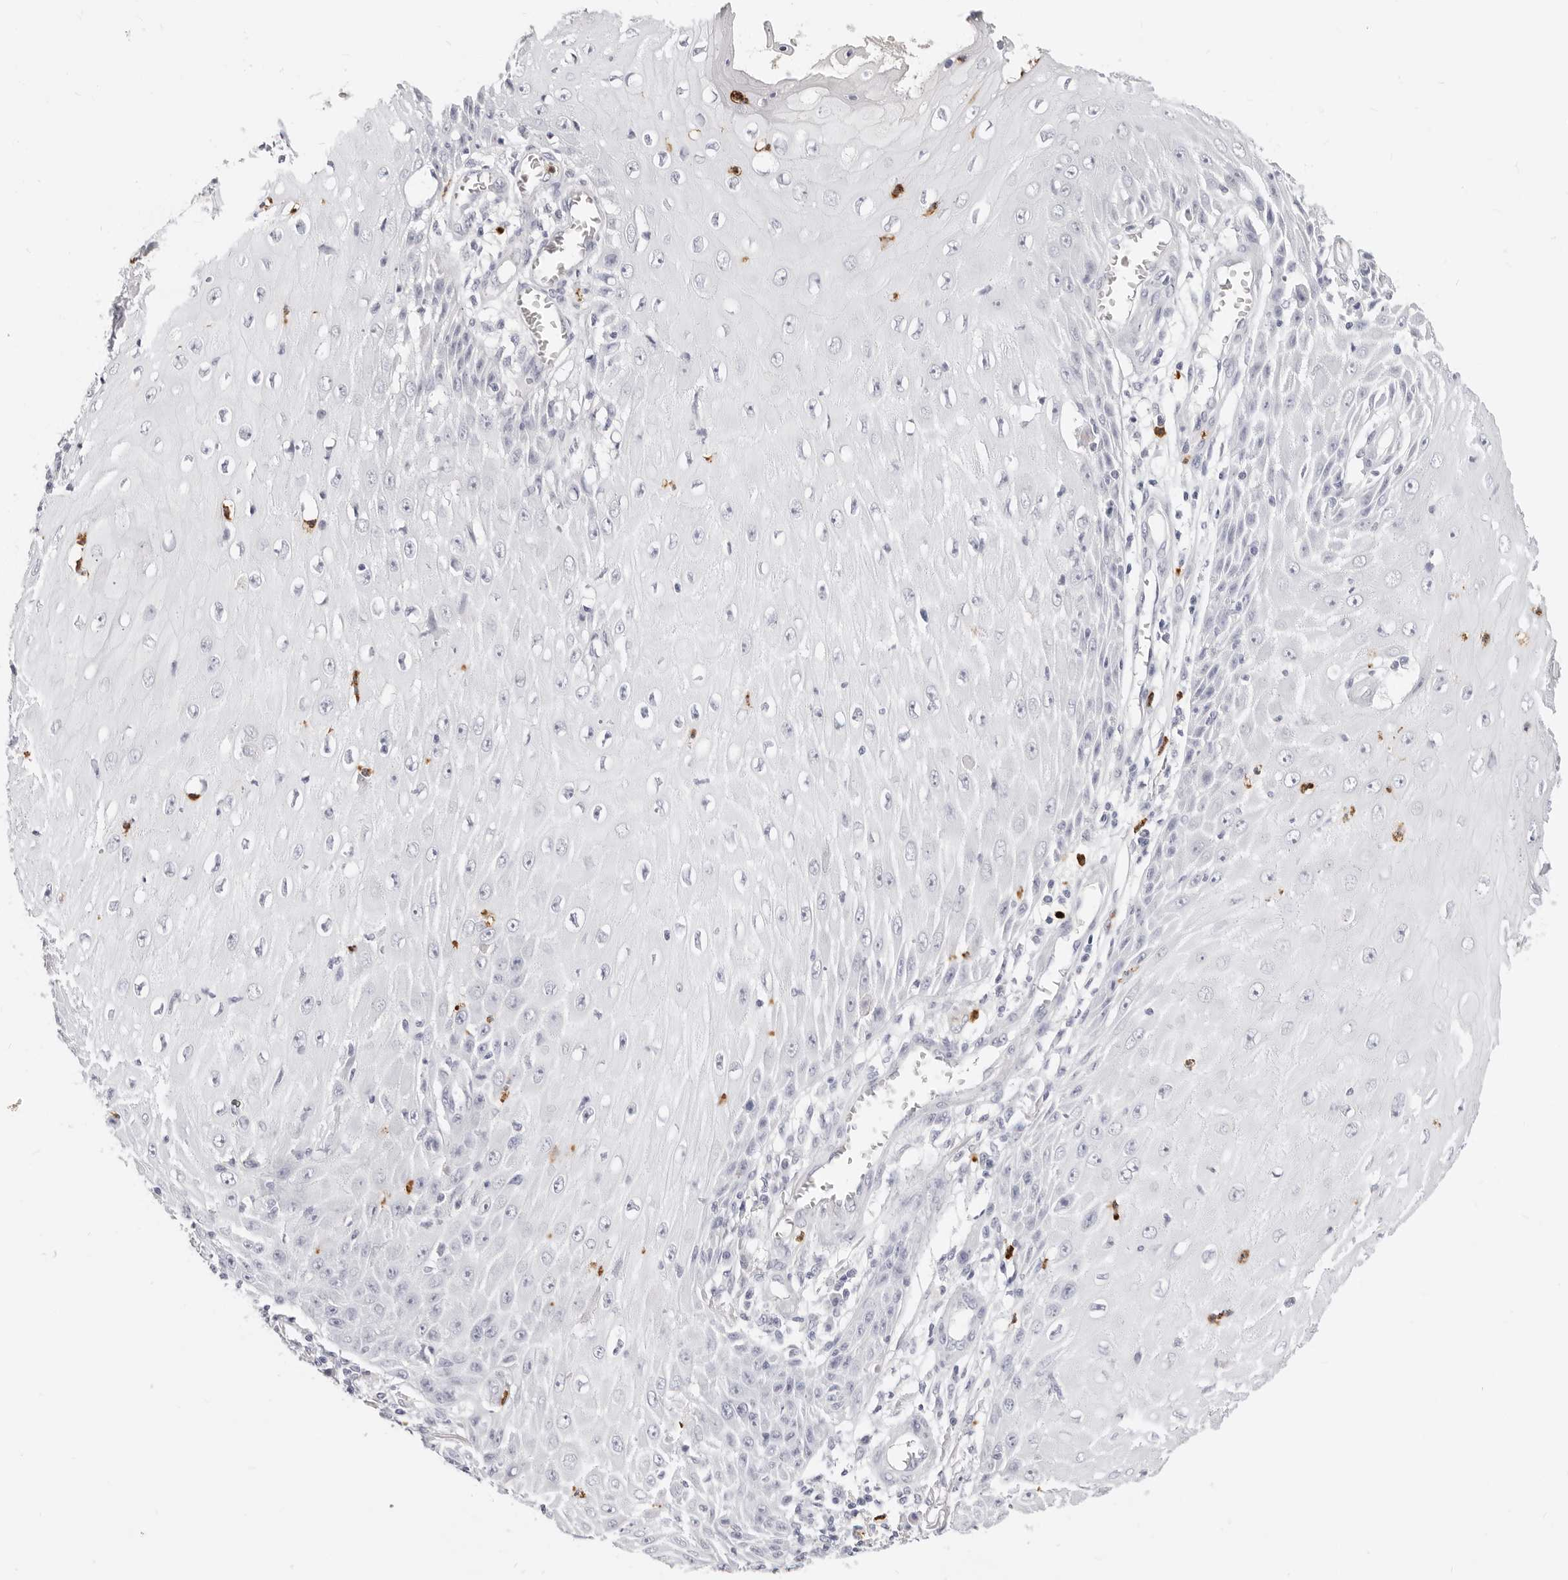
{"staining": {"intensity": "negative", "quantity": "none", "location": "none"}, "tissue": "skin cancer", "cell_type": "Tumor cells", "image_type": "cancer", "snomed": [{"axis": "morphology", "description": "Squamous cell carcinoma, NOS"}, {"axis": "topography", "description": "Skin"}], "caption": "DAB (3,3'-diaminobenzidine) immunohistochemical staining of human skin cancer demonstrates no significant staining in tumor cells.", "gene": "CAMP", "patient": {"sex": "female", "age": 73}}